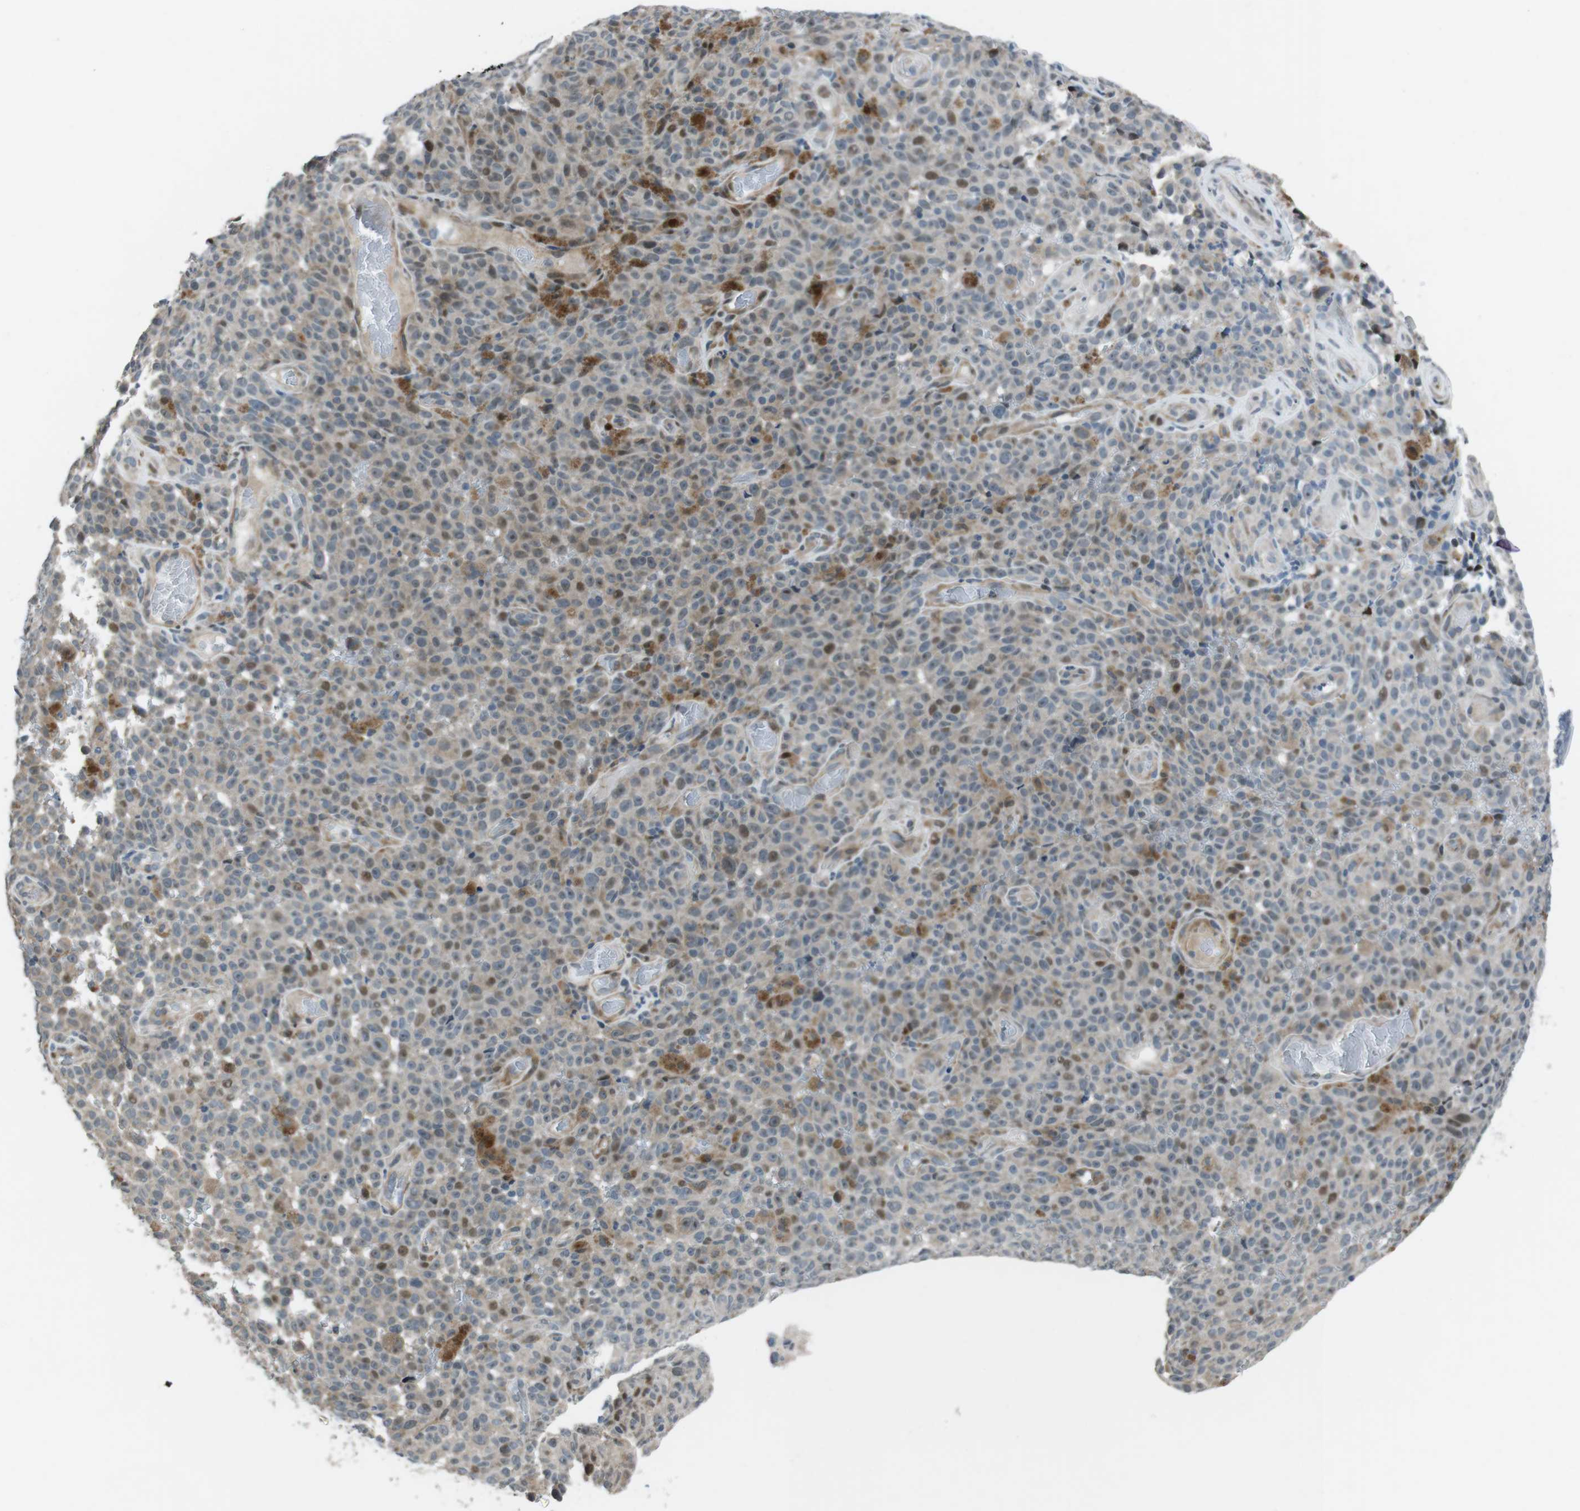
{"staining": {"intensity": "moderate", "quantity": "<25%", "location": "nuclear"}, "tissue": "melanoma", "cell_type": "Tumor cells", "image_type": "cancer", "snomed": [{"axis": "morphology", "description": "Malignant melanoma, NOS"}, {"axis": "topography", "description": "Skin"}], "caption": "The photomicrograph shows immunohistochemical staining of malignant melanoma. There is moderate nuclear staining is seen in about <25% of tumor cells.", "gene": "PBRM1", "patient": {"sex": "female", "age": 82}}